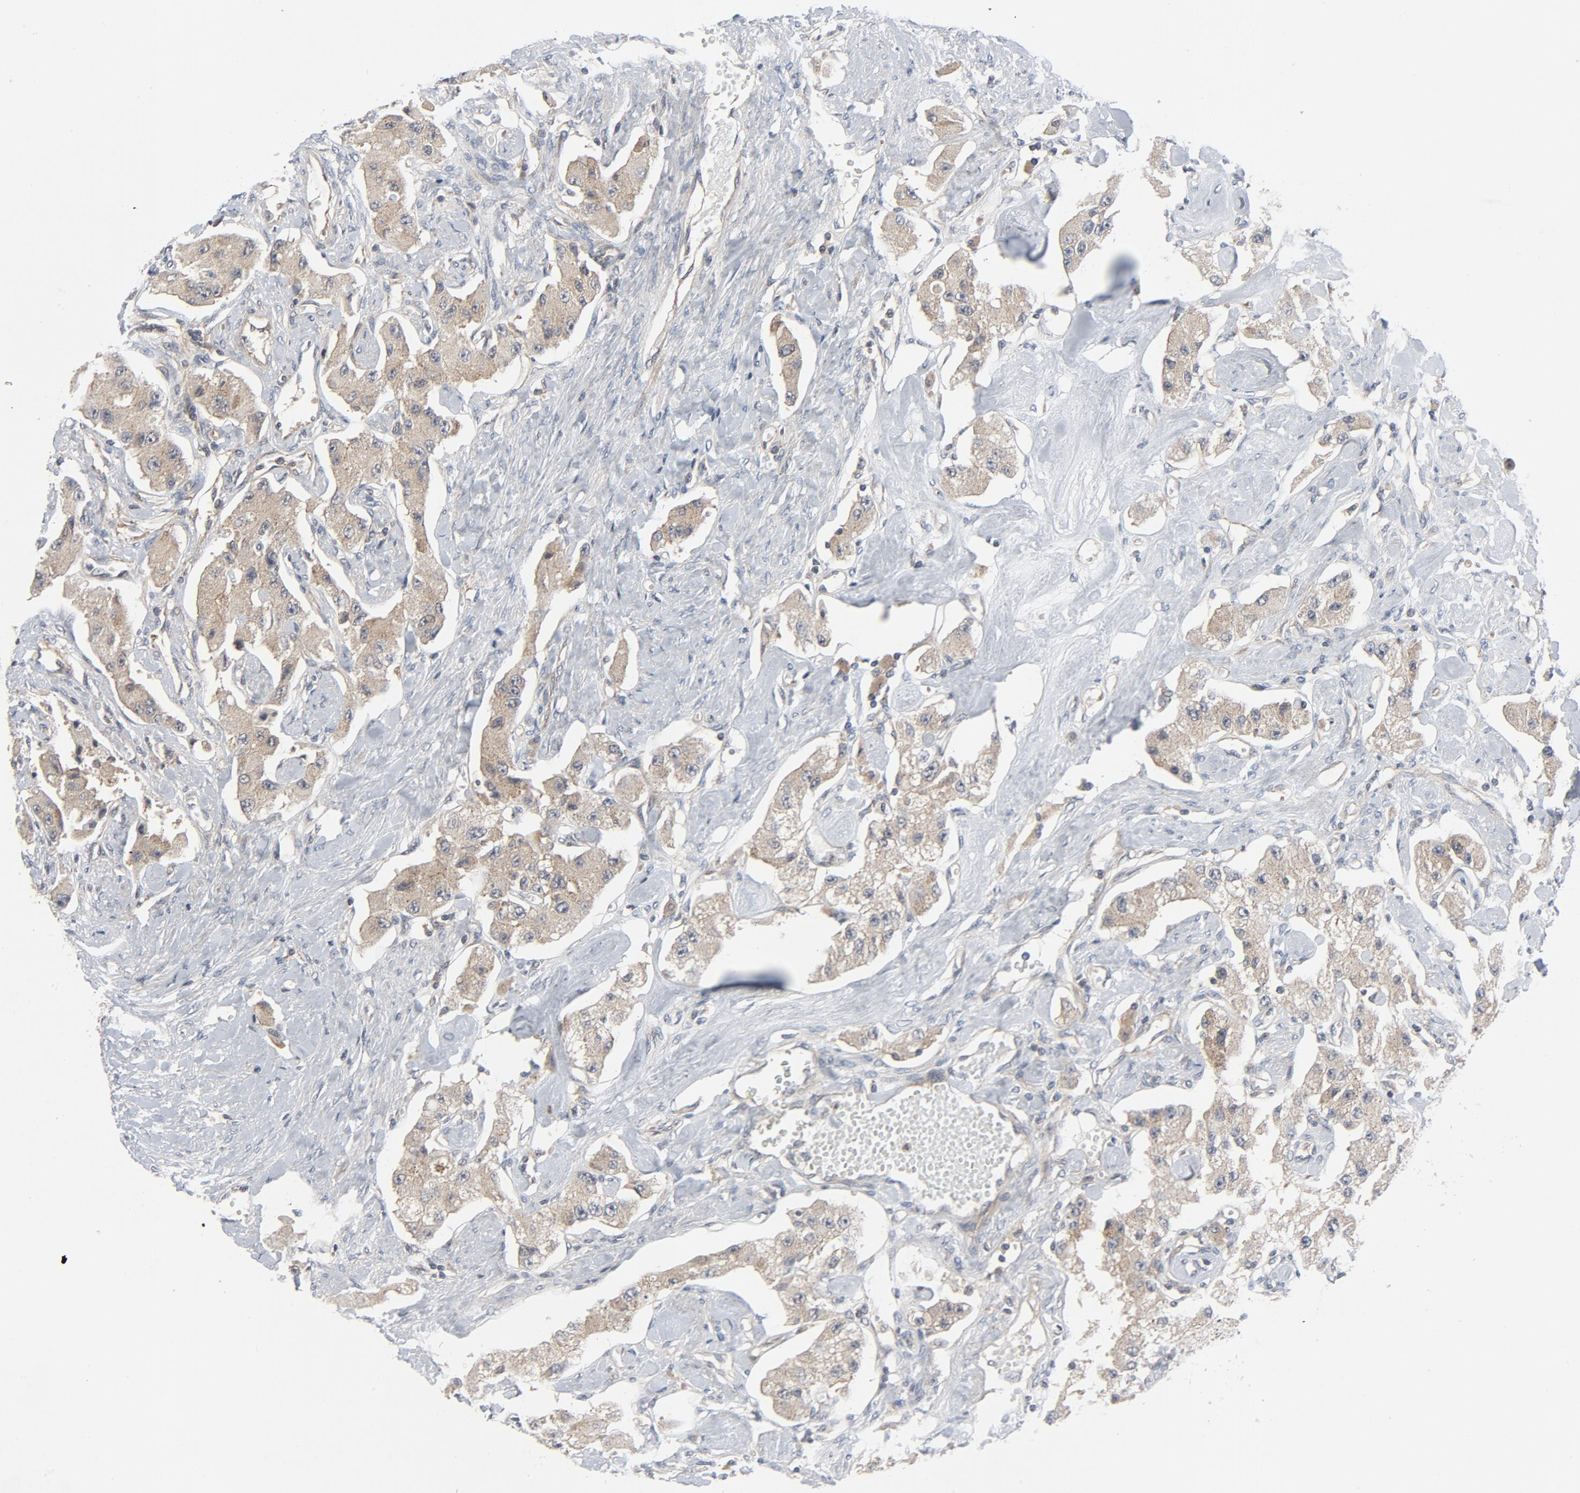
{"staining": {"intensity": "weak", "quantity": ">75%", "location": "cytoplasmic/membranous"}, "tissue": "carcinoid", "cell_type": "Tumor cells", "image_type": "cancer", "snomed": [{"axis": "morphology", "description": "Carcinoid, malignant, NOS"}, {"axis": "topography", "description": "Pancreas"}], "caption": "Protein staining by immunohistochemistry exhibits weak cytoplasmic/membranous positivity in about >75% of tumor cells in malignant carcinoid. The staining was performed using DAB to visualize the protein expression in brown, while the nuclei were stained in blue with hematoxylin (Magnification: 20x).", "gene": "TSG101", "patient": {"sex": "male", "age": 41}}